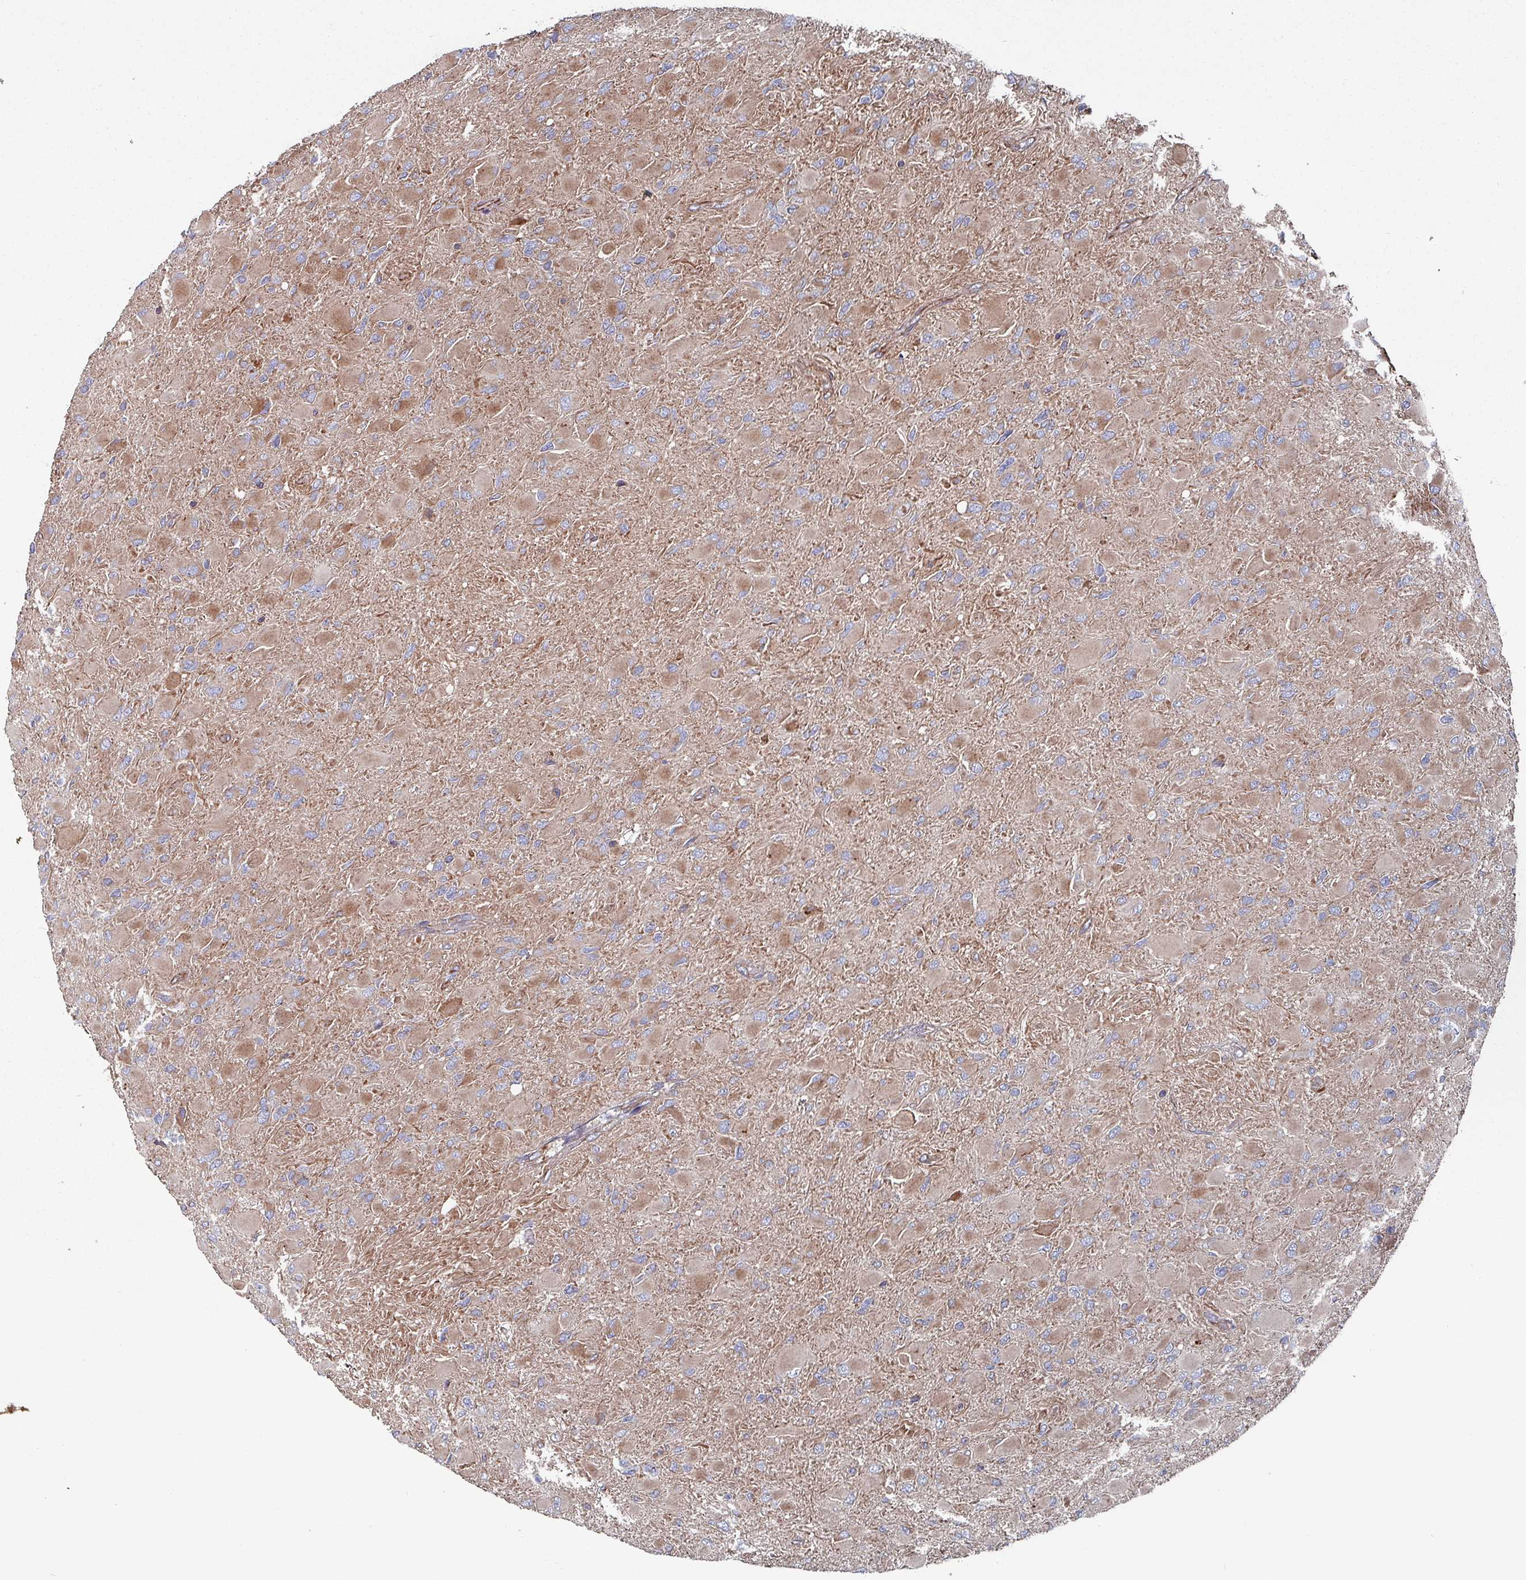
{"staining": {"intensity": "moderate", "quantity": "<25%", "location": "cytoplasmic/membranous"}, "tissue": "glioma", "cell_type": "Tumor cells", "image_type": "cancer", "snomed": [{"axis": "morphology", "description": "Glioma, malignant, High grade"}, {"axis": "topography", "description": "Cerebral cortex"}], "caption": "This is a photomicrograph of IHC staining of glioma, which shows moderate positivity in the cytoplasmic/membranous of tumor cells.", "gene": "ANO10", "patient": {"sex": "female", "age": 36}}